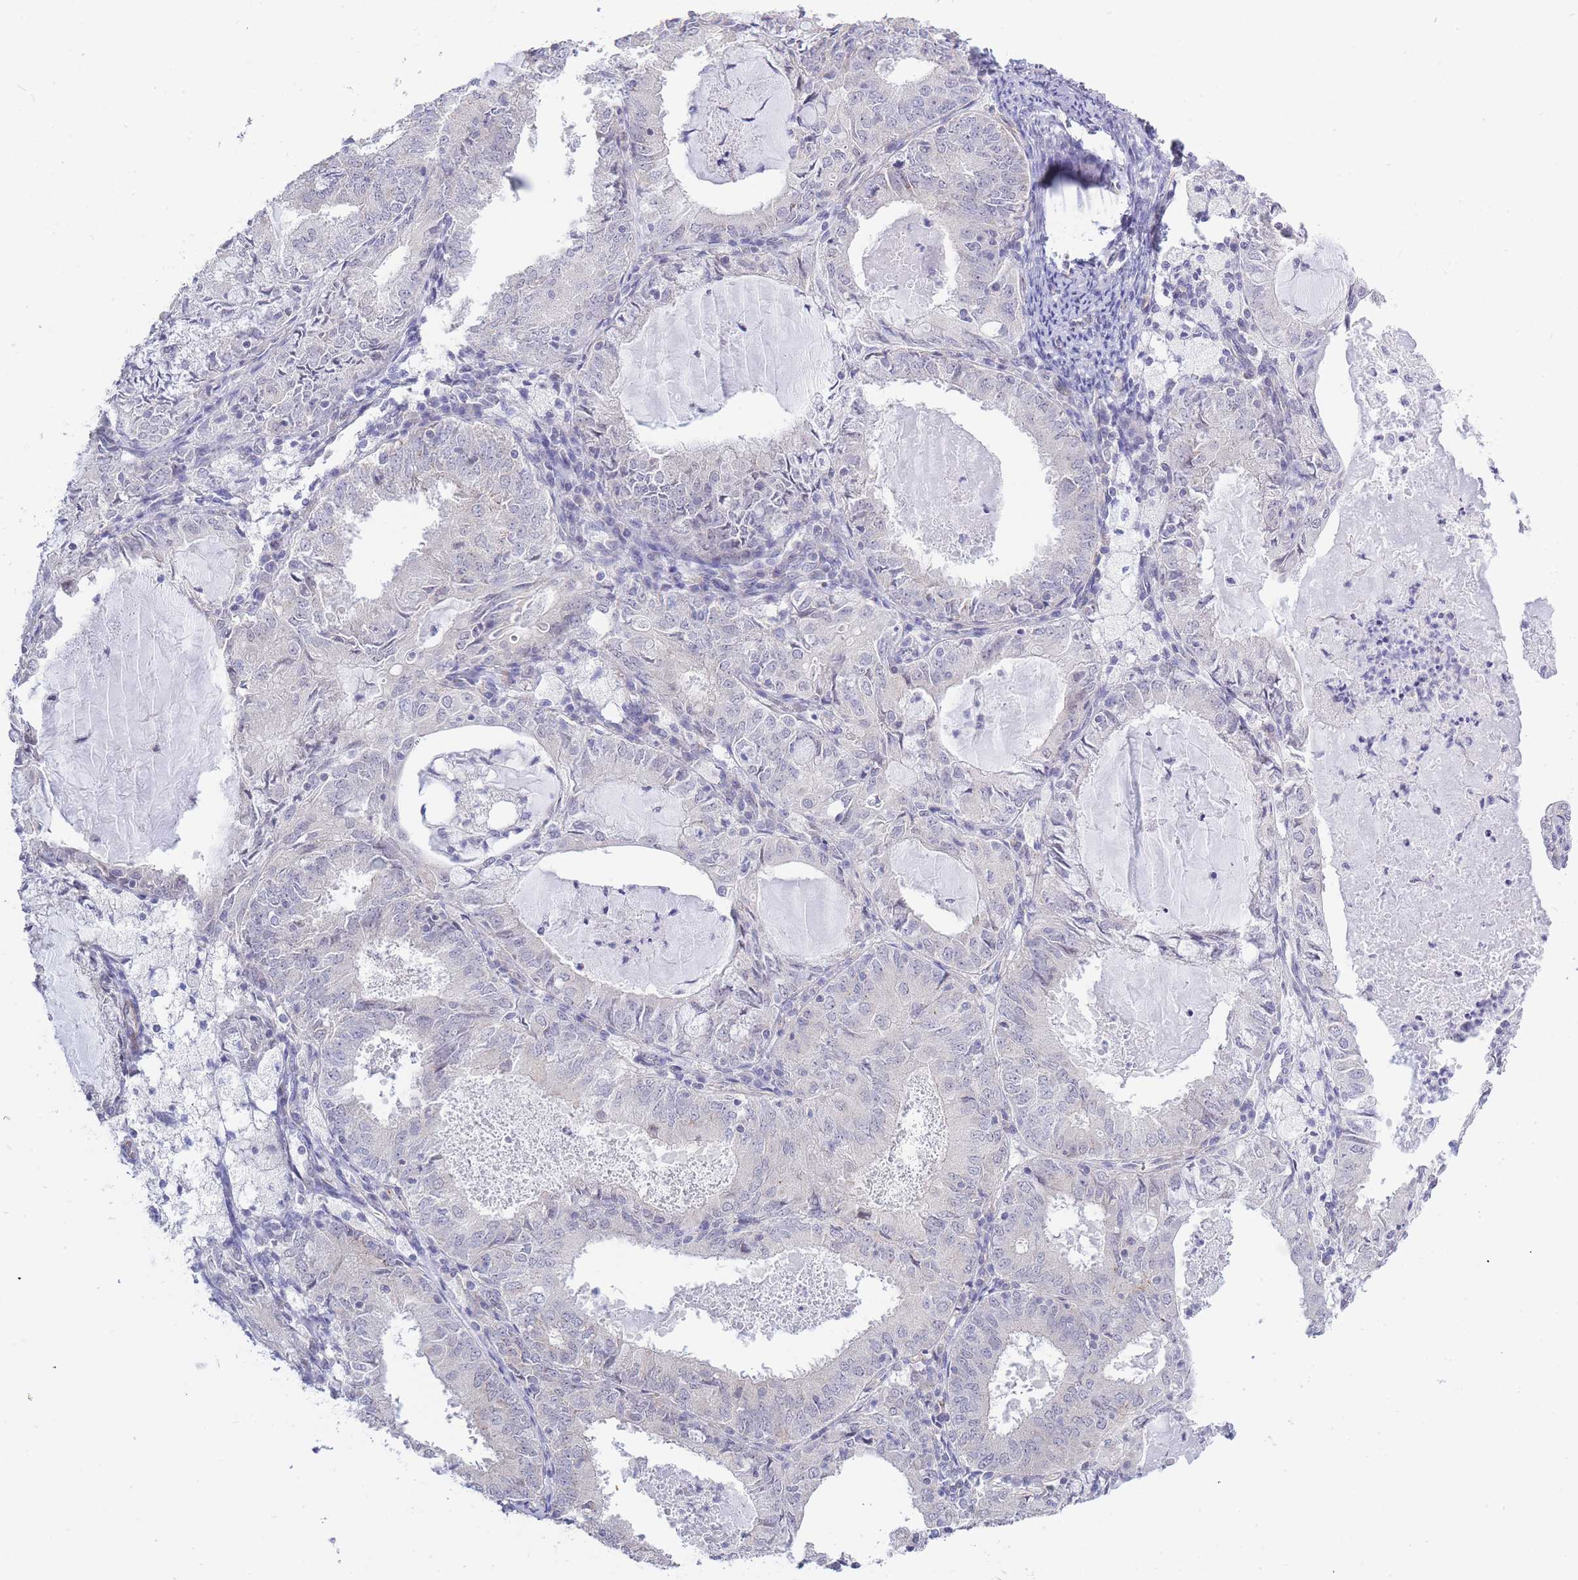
{"staining": {"intensity": "negative", "quantity": "none", "location": "none"}, "tissue": "endometrial cancer", "cell_type": "Tumor cells", "image_type": "cancer", "snomed": [{"axis": "morphology", "description": "Adenocarcinoma, NOS"}, {"axis": "topography", "description": "Endometrium"}], "caption": "Tumor cells are negative for brown protein staining in endometrial adenocarcinoma.", "gene": "C19orf25", "patient": {"sex": "female", "age": 57}}